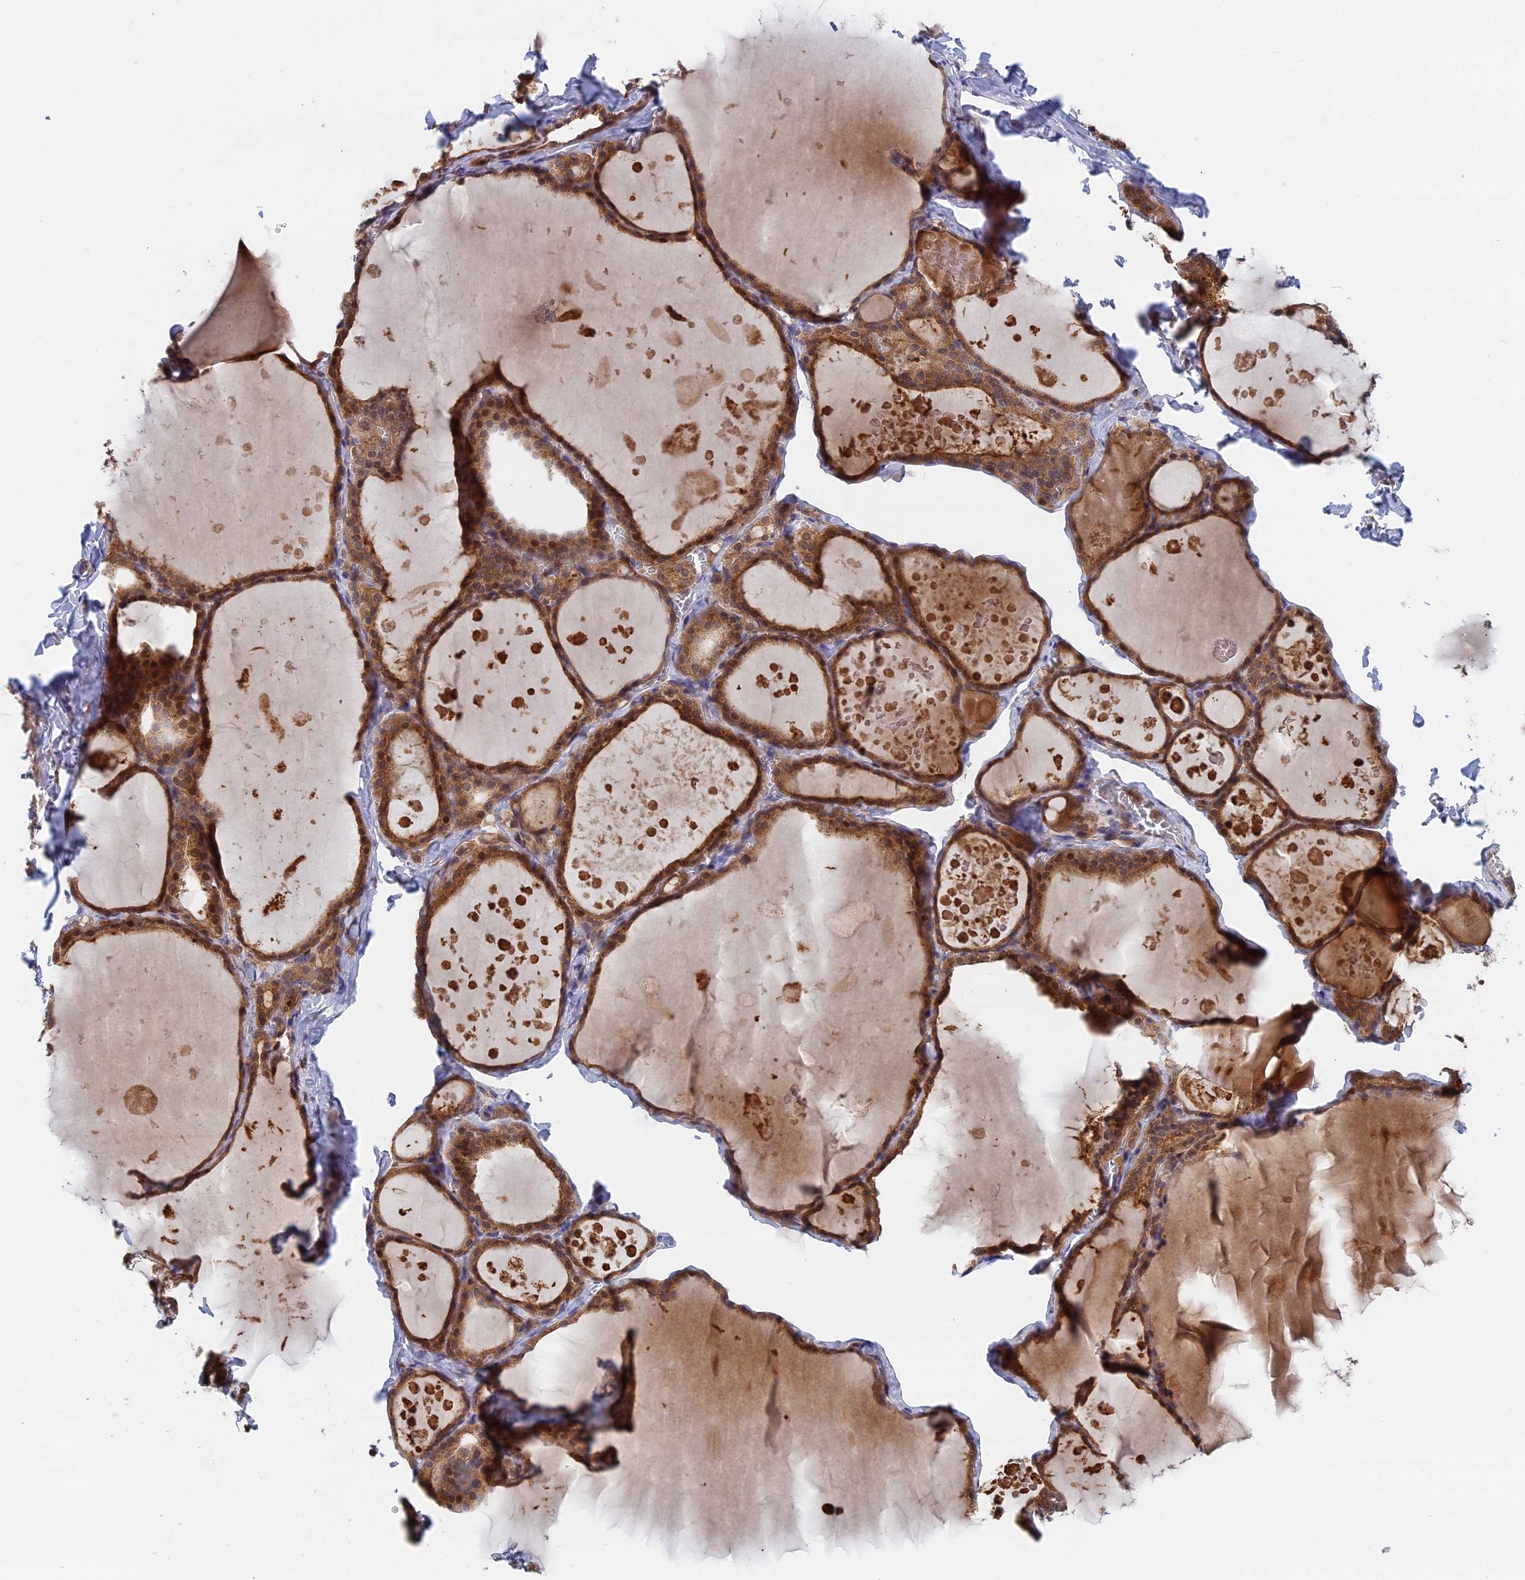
{"staining": {"intensity": "moderate", "quantity": ">75%", "location": "cytoplasmic/membranous"}, "tissue": "thyroid gland", "cell_type": "Glandular cells", "image_type": "normal", "snomed": [{"axis": "morphology", "description": "Normal tissue, NOS"}, {"axis": "topography", "description": "Thyroid gland"}], "caption": "IHC micrograph of benign human thyroid gland stained for a protein (brown), which reveals medium levels of moderate cytoplasmic/membranous expression in about >75% of glandular cells.", "gene": "BLVRA", "patient": {"sex": "male", "age": 56}}